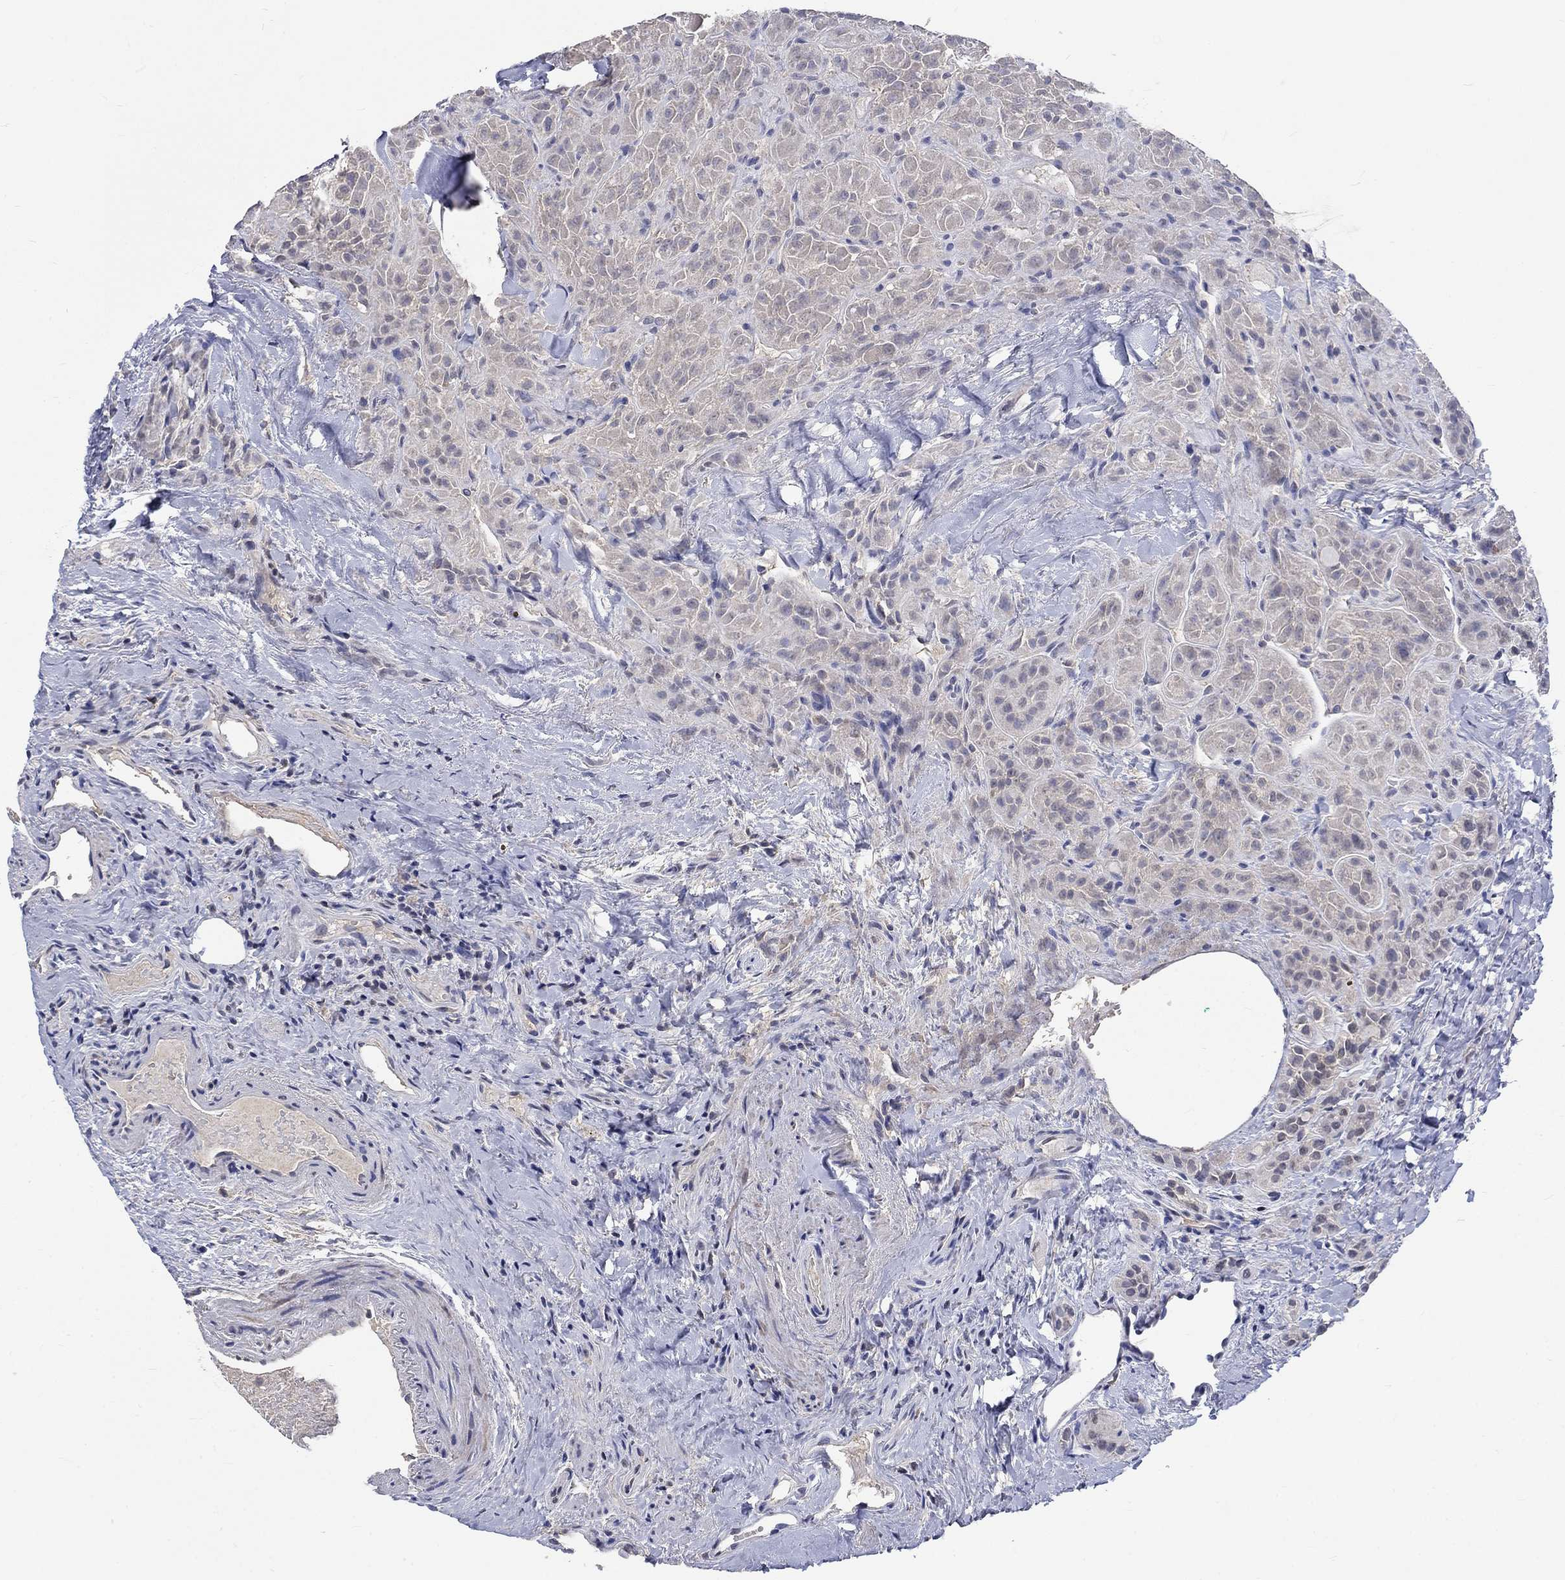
{"staining": {"intensity": "negative", "quantity": "none", "location": "none"}, "tissue": "thyroid cancer", "cell_type": "Tumor cells", "image_type": "cancer", "snomed": [{"axis": "morphology", "description": "Papillary adenocarcinoma, NOS"}, {"axis": "topography", "description": "Thyroid gland"}], "caption": "Tumor cells show no significant protein expression in papillary adenocarcinoma (thyroid).", "gene": "ZBTB18", "patient": {"sex": "female", "age": 45}}